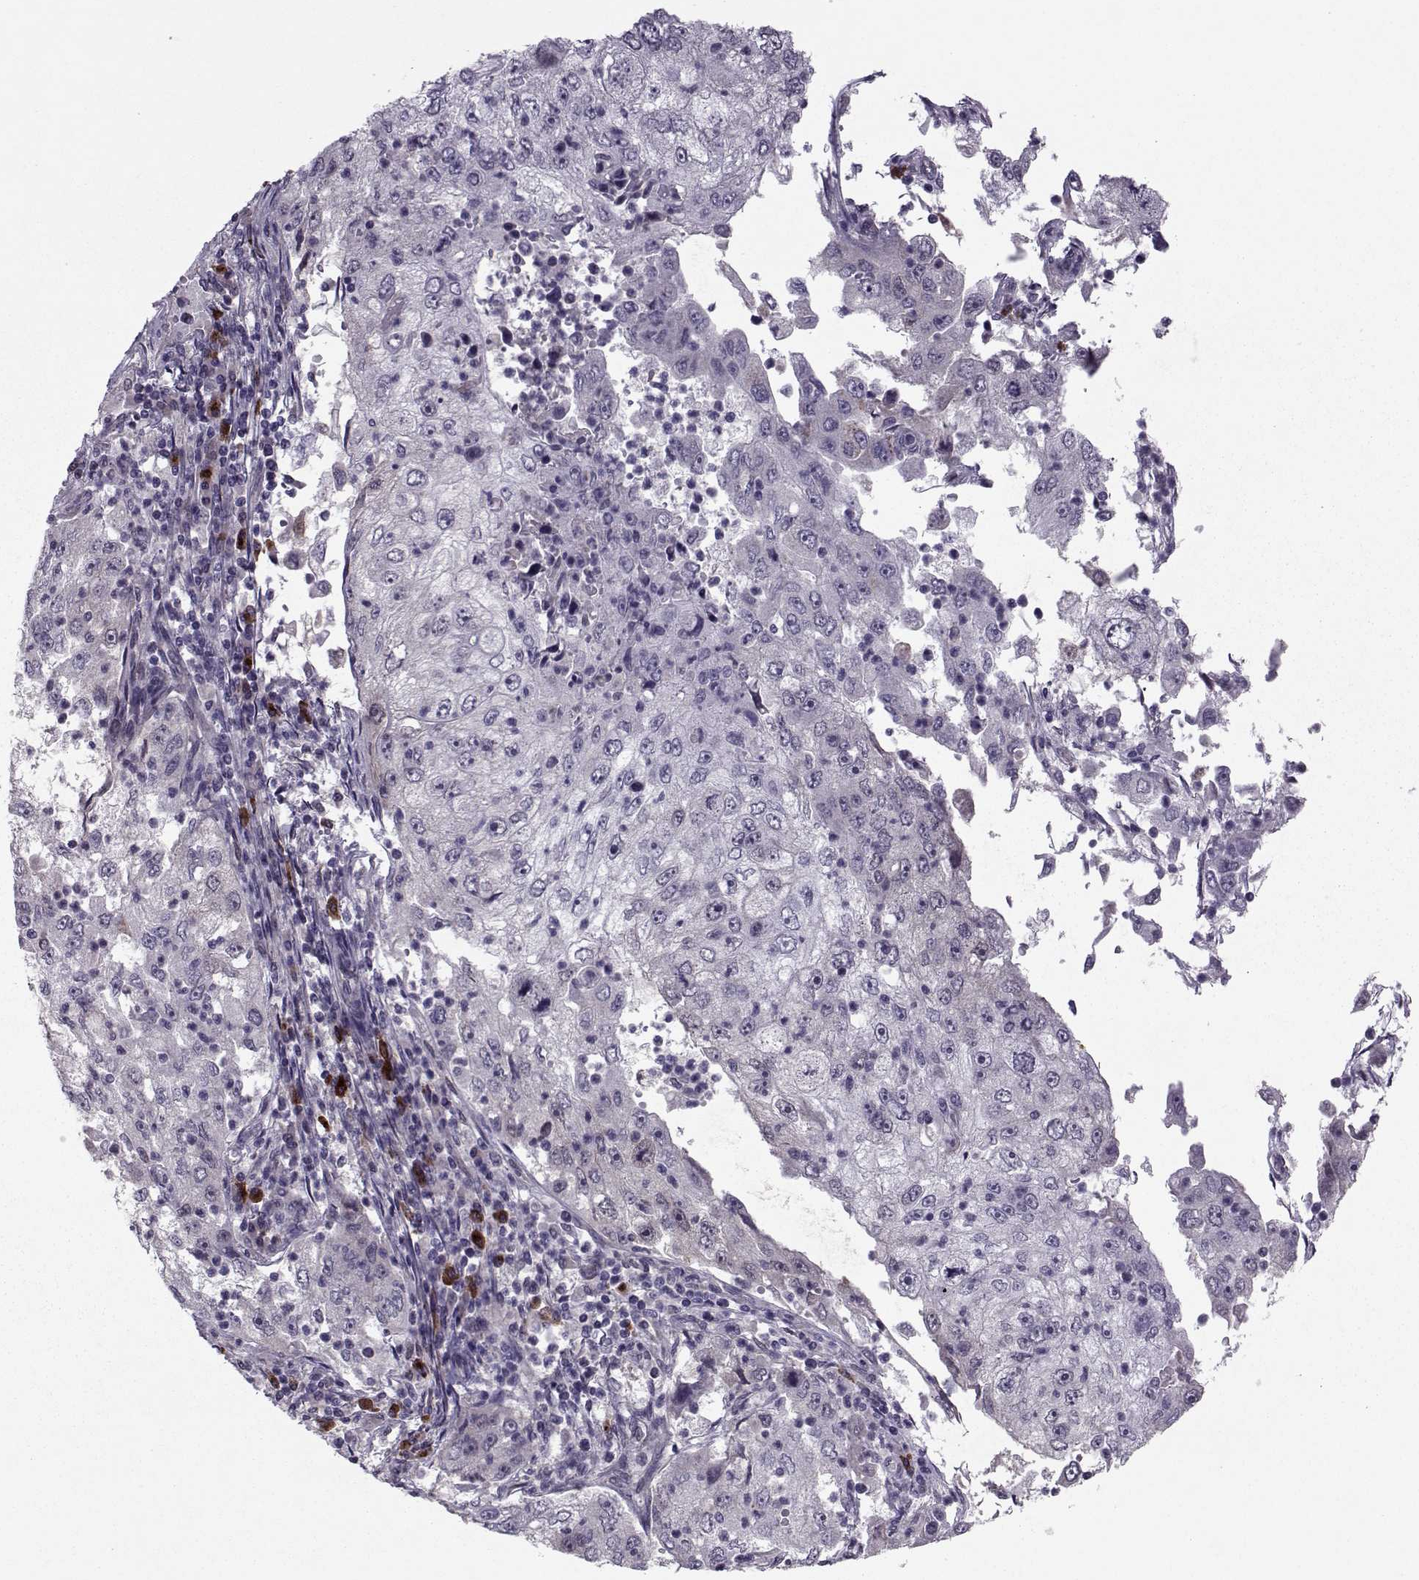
{"staining": {"intensity": "negative", "quantity": "none", "location": "none"}, "tissue": "cervical cancer", "cell_type": "Tumor cells", "image_type": "cancer", "snomed": [{"axis": "morphology", "description": "Squamous cell carcinoma, NOS"}, {"axis": "topography", "description": "Cervix"}], "caption": "Tumor cells show no significant positivity in cervical squamous cell carcinoma. Nuclei are stained in blue.", "gene": "CDK4", "patient": {"sex": "female", "age": 36}}